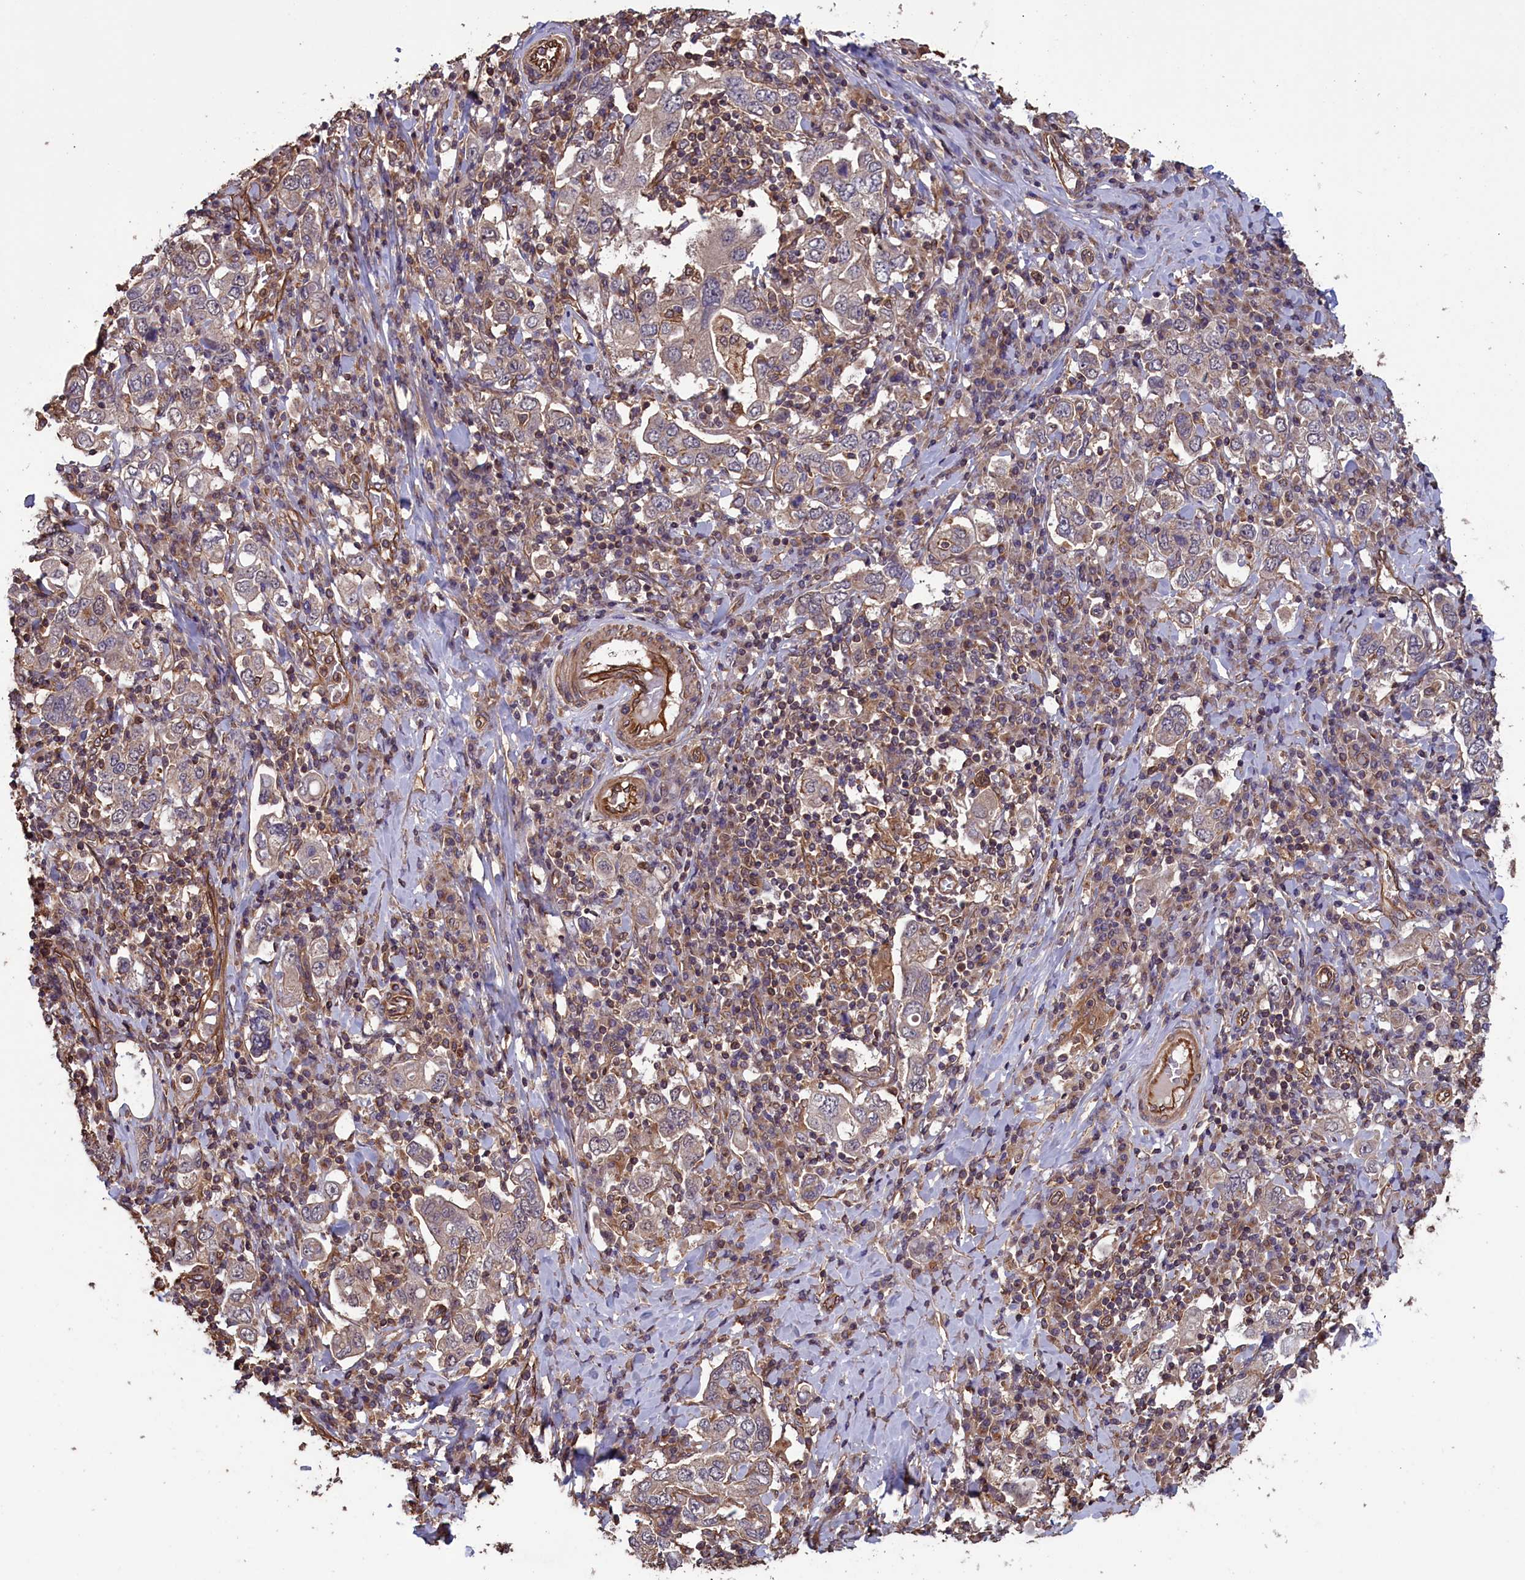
{"staining": {"intensity": "weak", "quantity": "<25%", "location": "cytoplasmic/membranous"}, "tissue": "stomach cancer", "cell_type": "Tumor cells", "image_type": "cancer", "snomed": [{"axis": "morphology", "description": "Adenocarcinoma, NOS"}, {"axis": "topography", "description": "Stomach, upper"}], "caption": "Tumor cells show no significant protein staining in stomach cancer.", "gene": "DAPK3", "patient": {"sex": "male", "age": 62}}